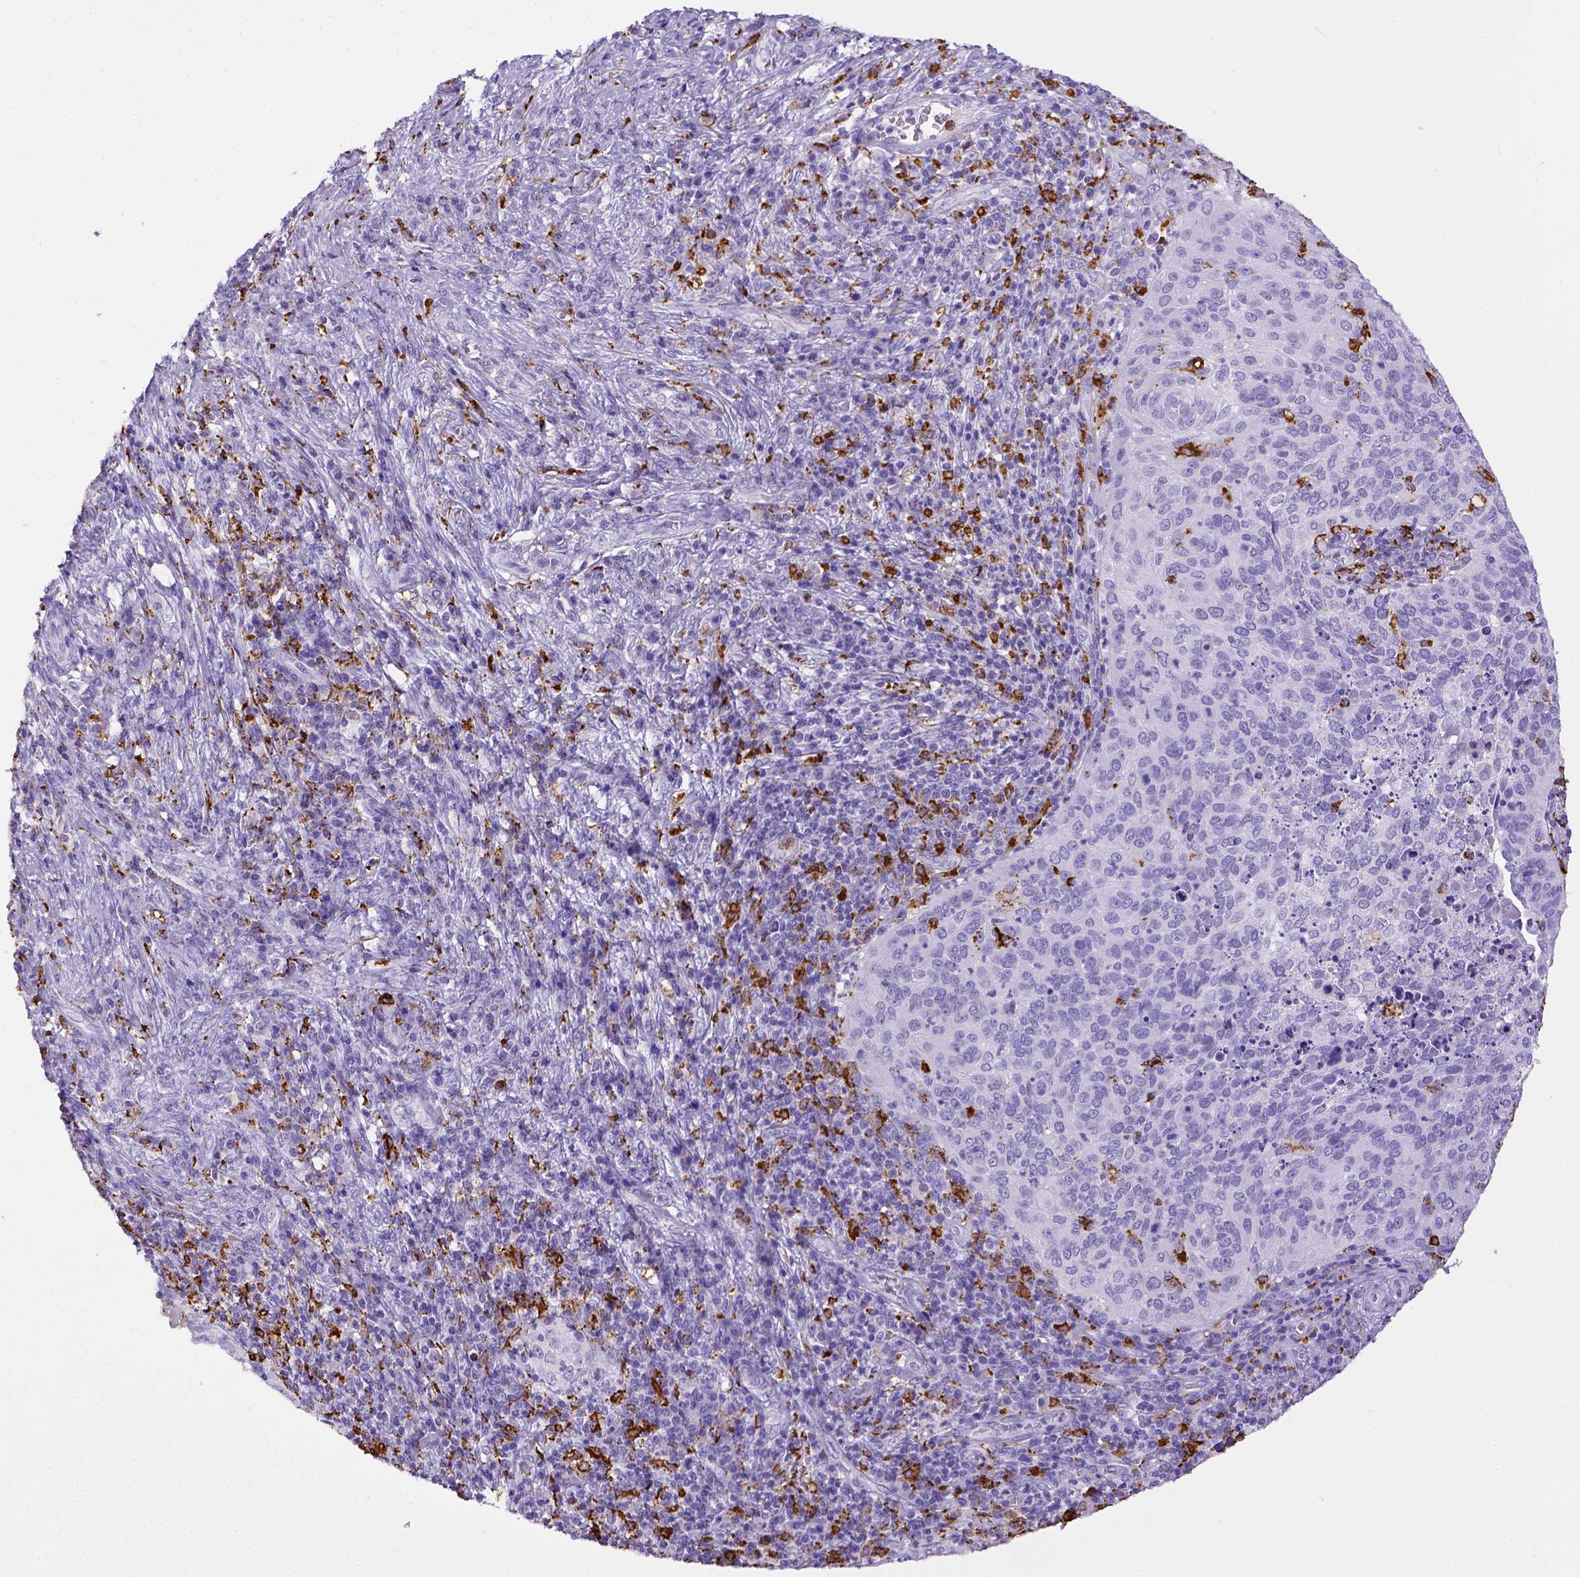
{"staining": {"intensity": "negative", "quantity": "none", "location": "none"}, "tissue": "cervical cancer", "cell_type": "Tumor cells", "image_type": "cancer", "snomed": [{"axis": "morphology", "description": "Squamous cell carcinoma, NOS"}, {"axis": "topography", "description": "Cervix"}], "caption": "This is a histopathology image of IHC staining of cervical cancer (squamous cell carcinoma), which shows no expression in tumor cells. The staining is performed using DAB (3,3'-diaminobenzidine) brown chromogen with nuclei counter-stained in using hematoxylin.", "gene": "CD68", "patient": {"sex": "female", "age": 39}}